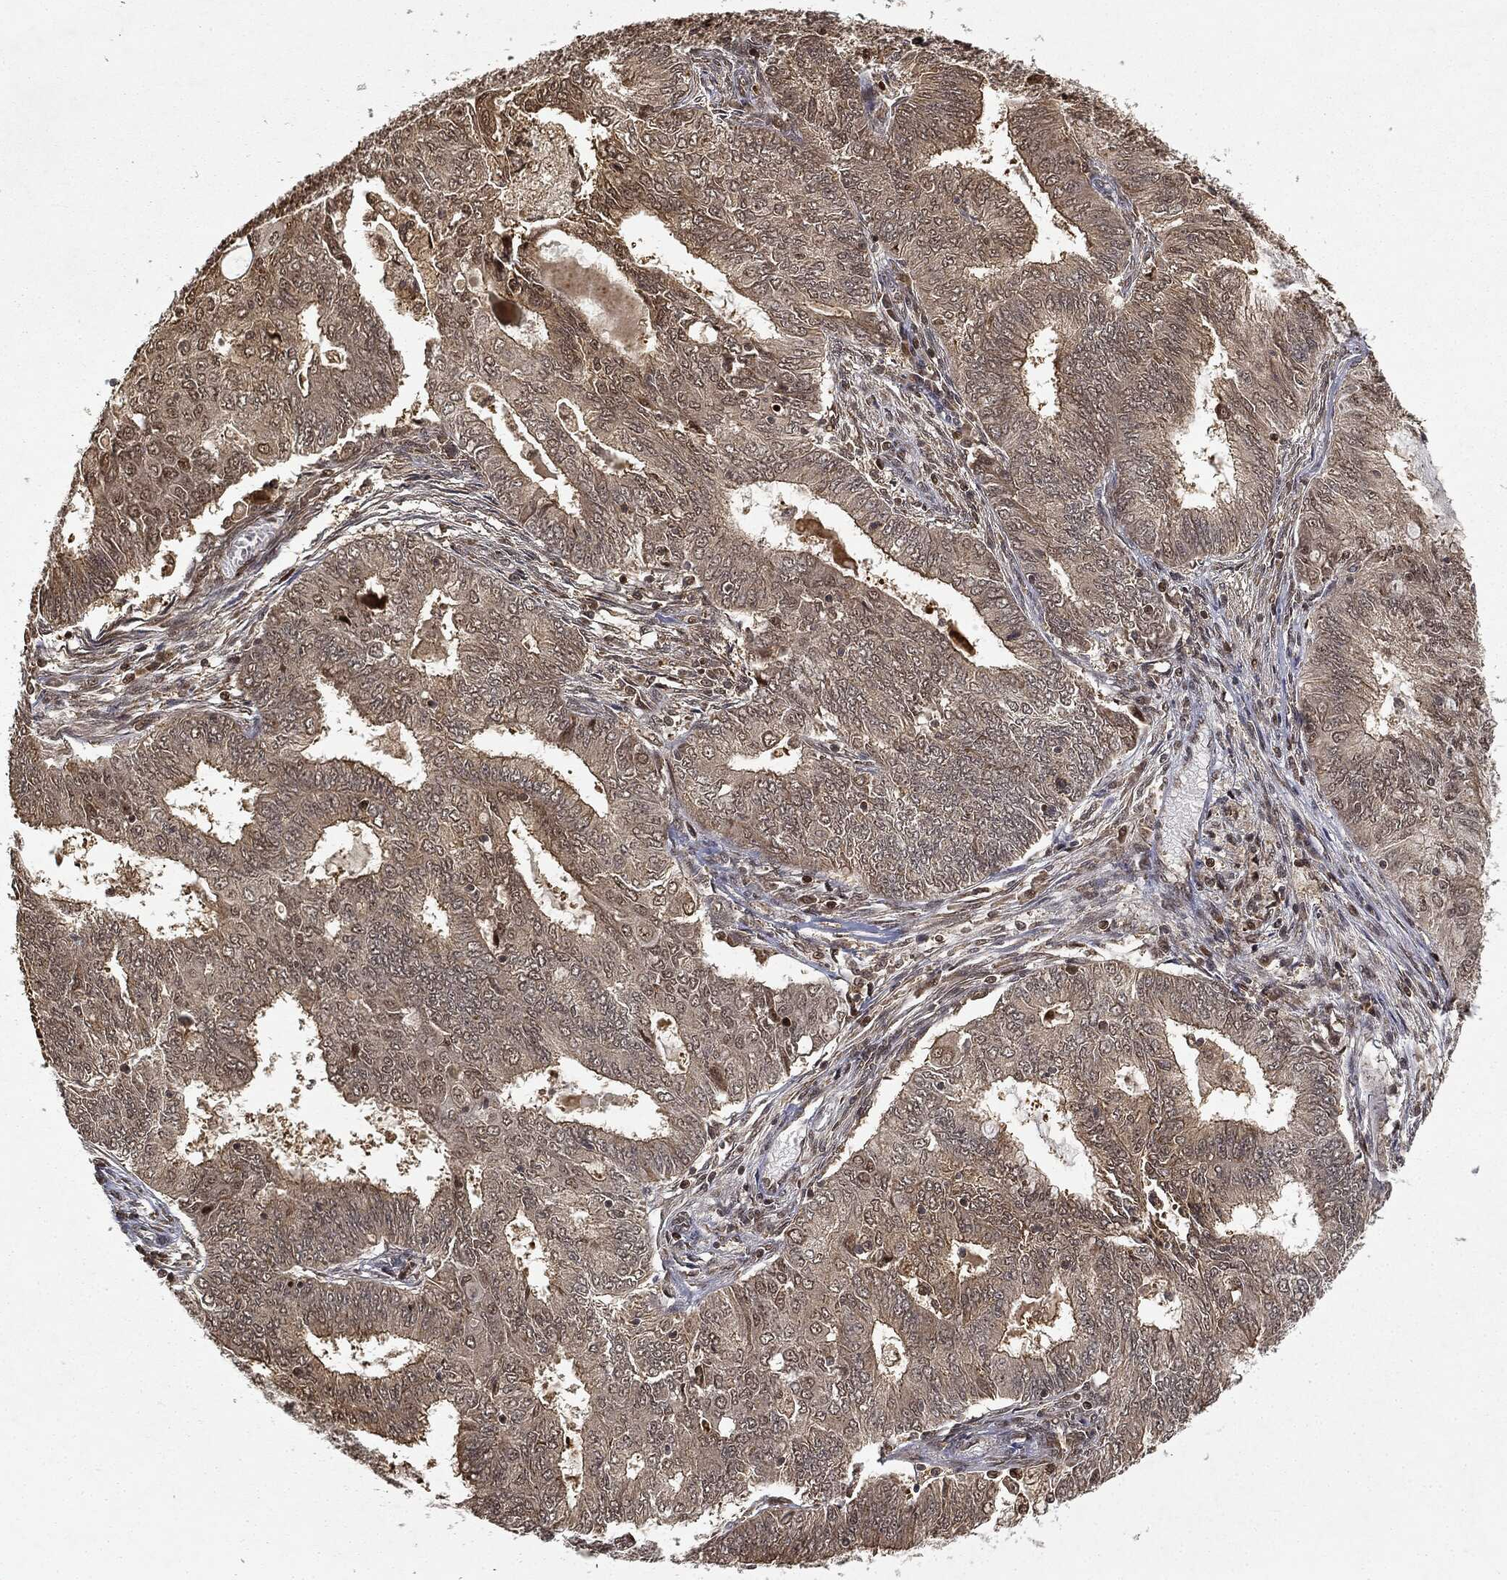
{"staining": {"intensity": "weak", "quantity": "25%-75%", "location": "cytoplasmic/membranous"}, "tissue": "endometrial cancer", "cell_type": "Tumor cells", "image_type": "cancer", "snomed": [{"axis": "morphology", "description": "Adenocarcinoma, NOS"}, {"axis": "topography", "description": "Endometrium"}], "caption": "Tumor cells display low levels of weak cytoplasmic/membranous expression in approximately 25%-75% of cells in endometrial cancer. Nuclei are stained in blue.", "gene": "ZNHIT6", "patient": {"sex": "female", "age": 62}}